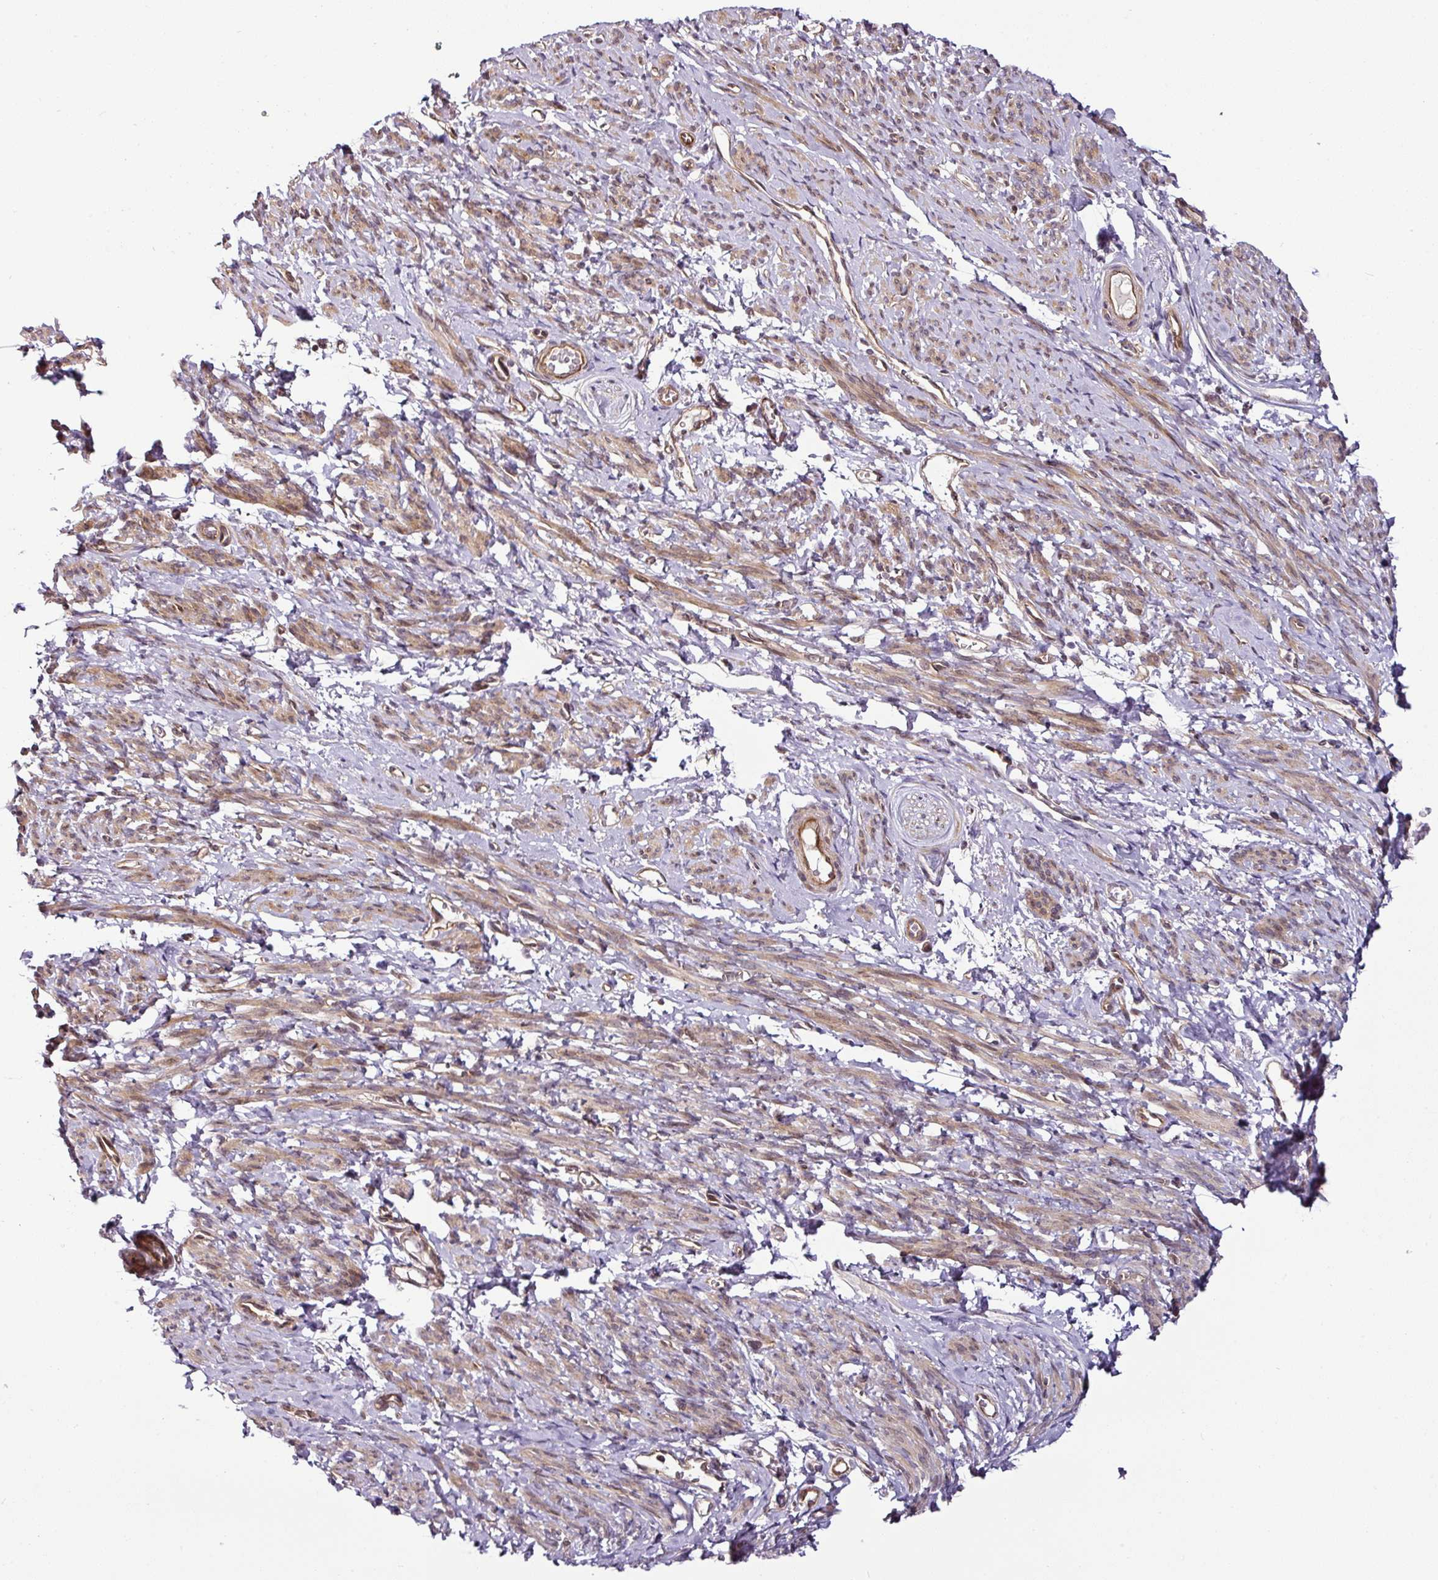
{"staining": {"intensity": "moderate", "quantity": ">75%", "location": "cytoplasmic/membranous,nuclear"}, "tissue": "smooth muscle", "cell_type": "Smooth muscle cells", "image_type": "normal", "snomed": [{"axis": "morphology", "description": "Normal tissue, NOS"}, {"axis": "topography", "description": "Smooth muscle"}], "caption": "Immunohistochemistry (IHC) photomicrograph of unremarkable smooth muscle: smooth muscle stained using immunohistochemistry reveals medium levels of moderate protein expression localized specifically in the cytoplasmic/membranous,nuclear of smooth muscle cells, appearing as a cytoplasmic/membranous,nuclear brown color.", "gene": "DCAF13", "patient": {"sex": "female", "age": 65}}